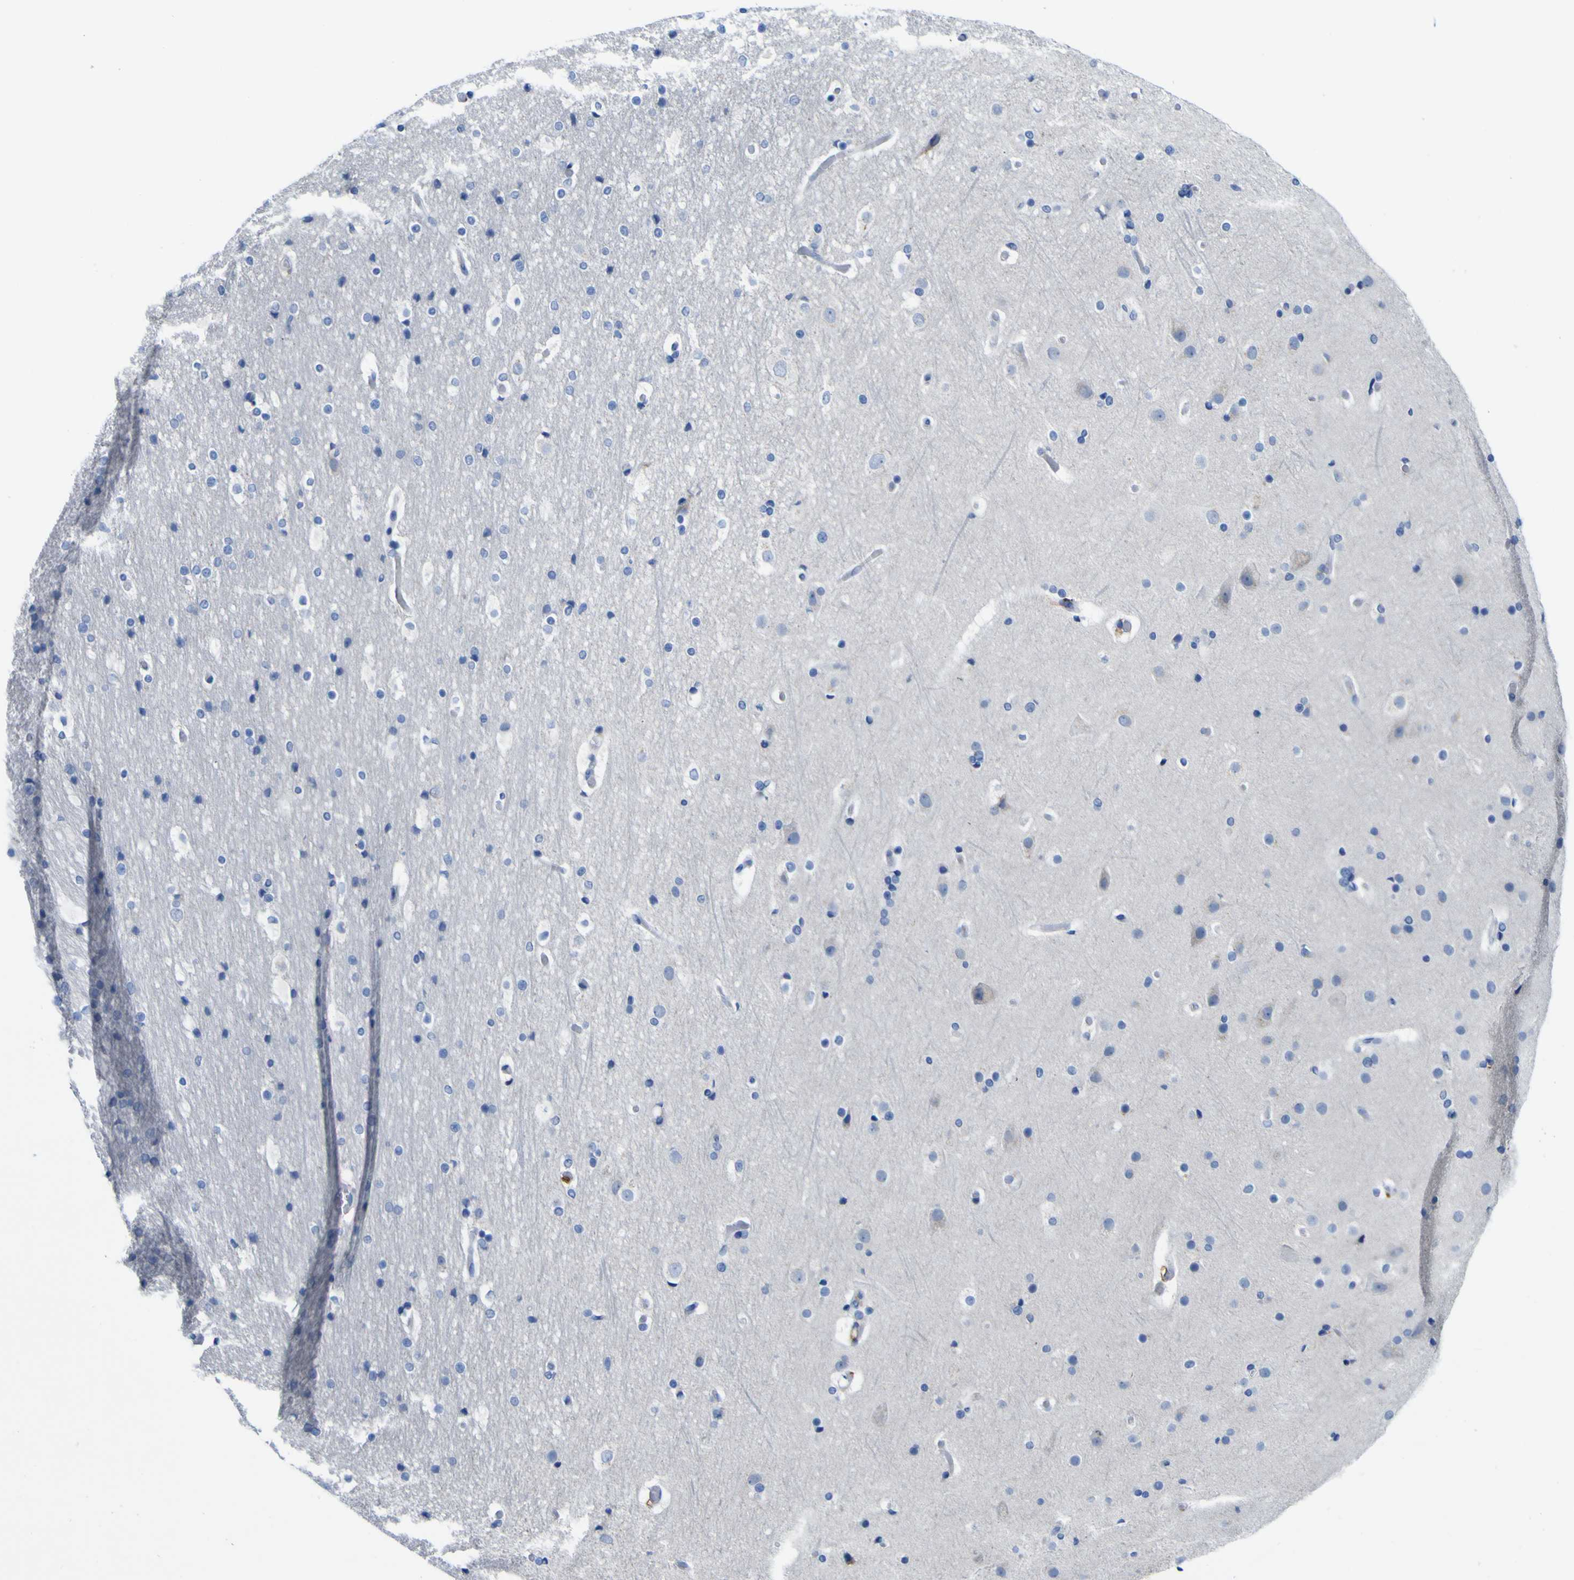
{"staining": {"intensity": "negative", "quantity": "none", "location": "none"}, "tissue": "cerebral cortex", "cell_type": "Endothelial cells", "image_type": "normal", "snomed": [{"axis": "morphology", "description": "Normal tissue, NOS"}, {"axis": "topography", "description": "Cerebral cortex"}], "caption": "Cerebral cortex stained for a protein using immunohistochemistry (IHC) demonstrates no expression endothelial cells.", "gene": "PTPRF", "patient": {"sex": "male", "age": 57}}